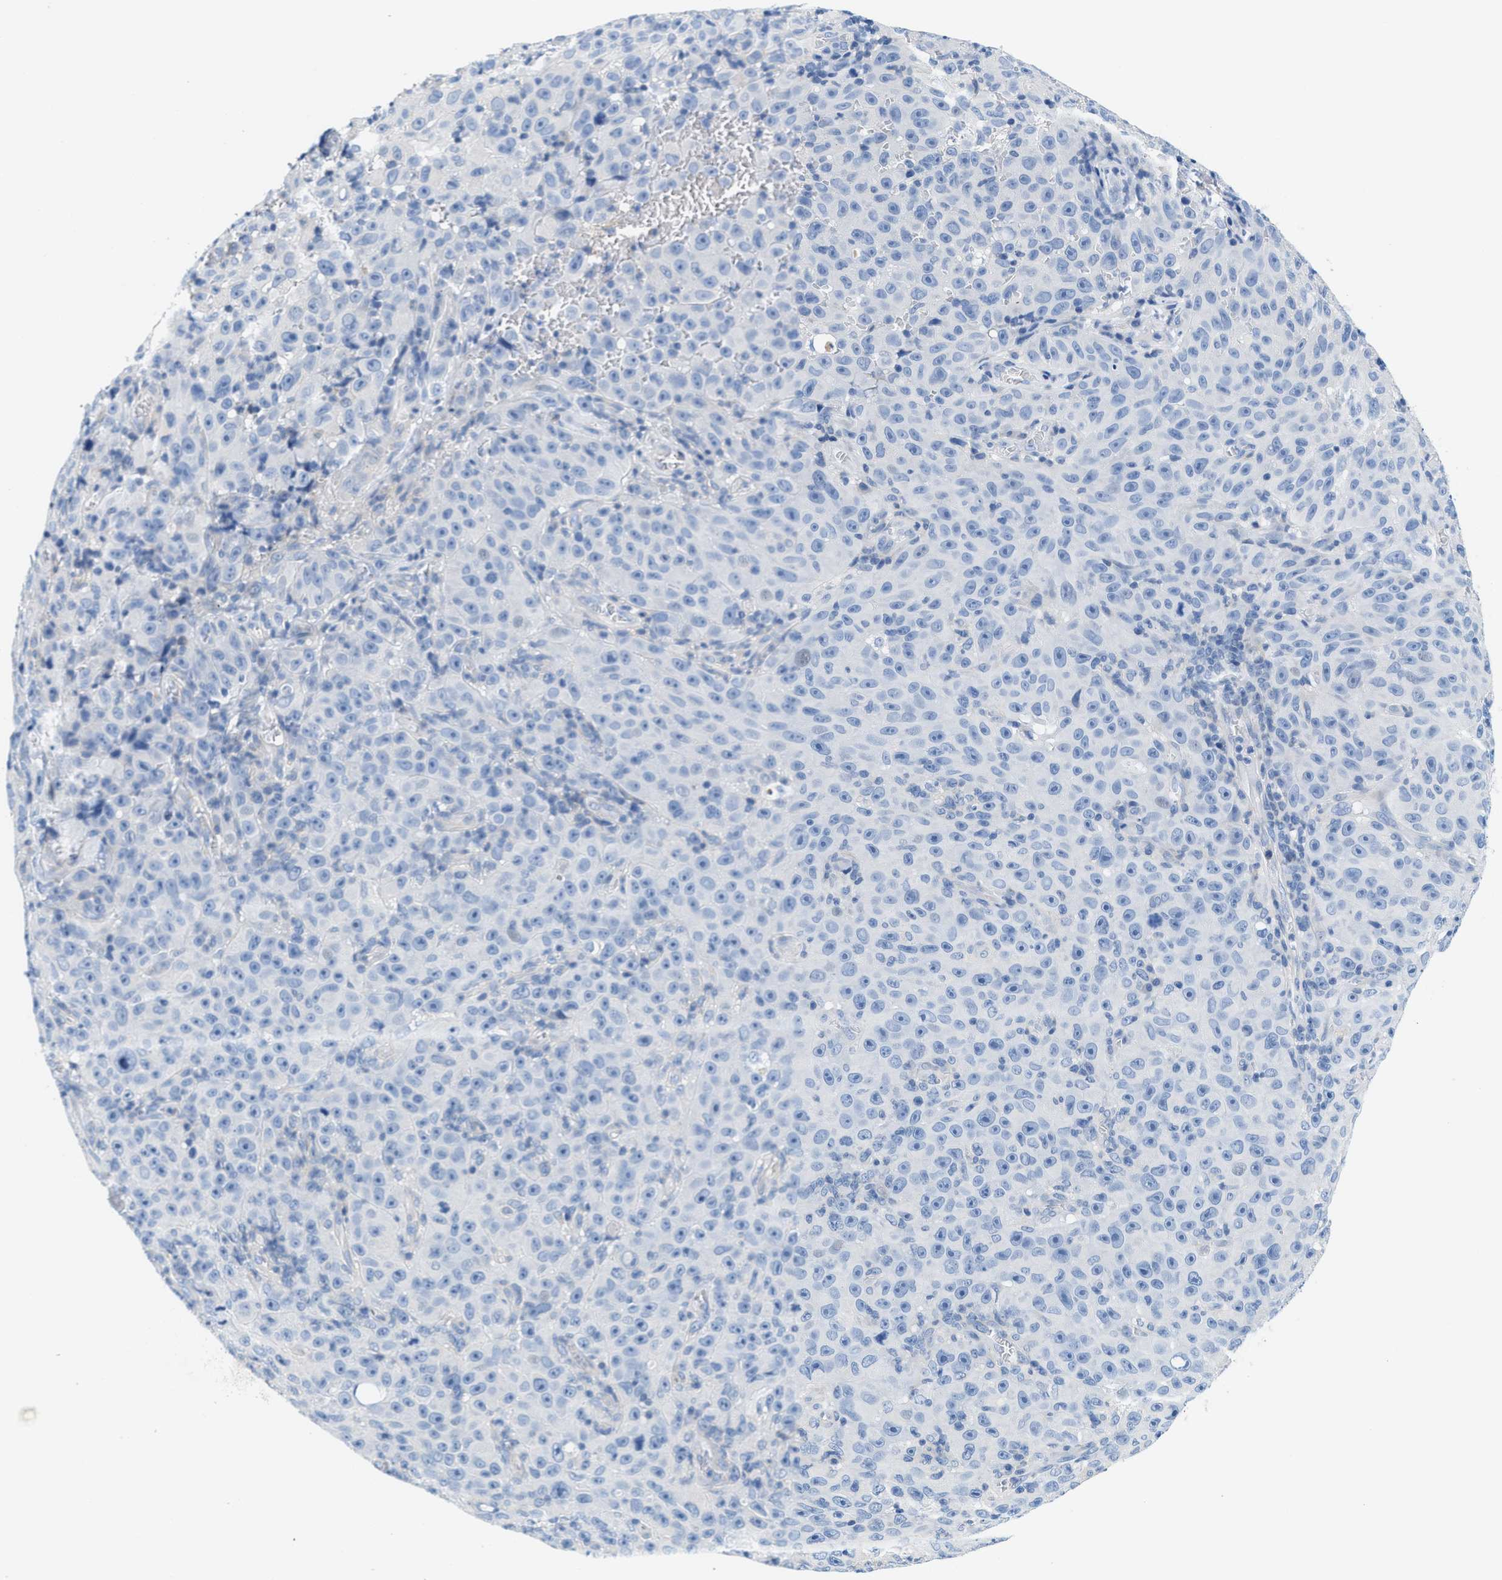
{"staining": {"intensity": "negative", "quantity": "none", "location": "none"}, "tissue": "melanoma", "cell_type": "Tumor cells", "image_type": "cancer", "snomed": [{"axis": "morphology", "description": "Malignant melanoma, NOS"}, {"axis": "topography", "description": "Skin"}], "caption": "IHC histopathology image of neoplastic tissue: human melanoma stained with DAB (3,3'-diaminobenzidine) demonstrates no significant protein staining in tumor cells.", "gene": "BPGM", "patient": {"sex": "female", "age": 82}}